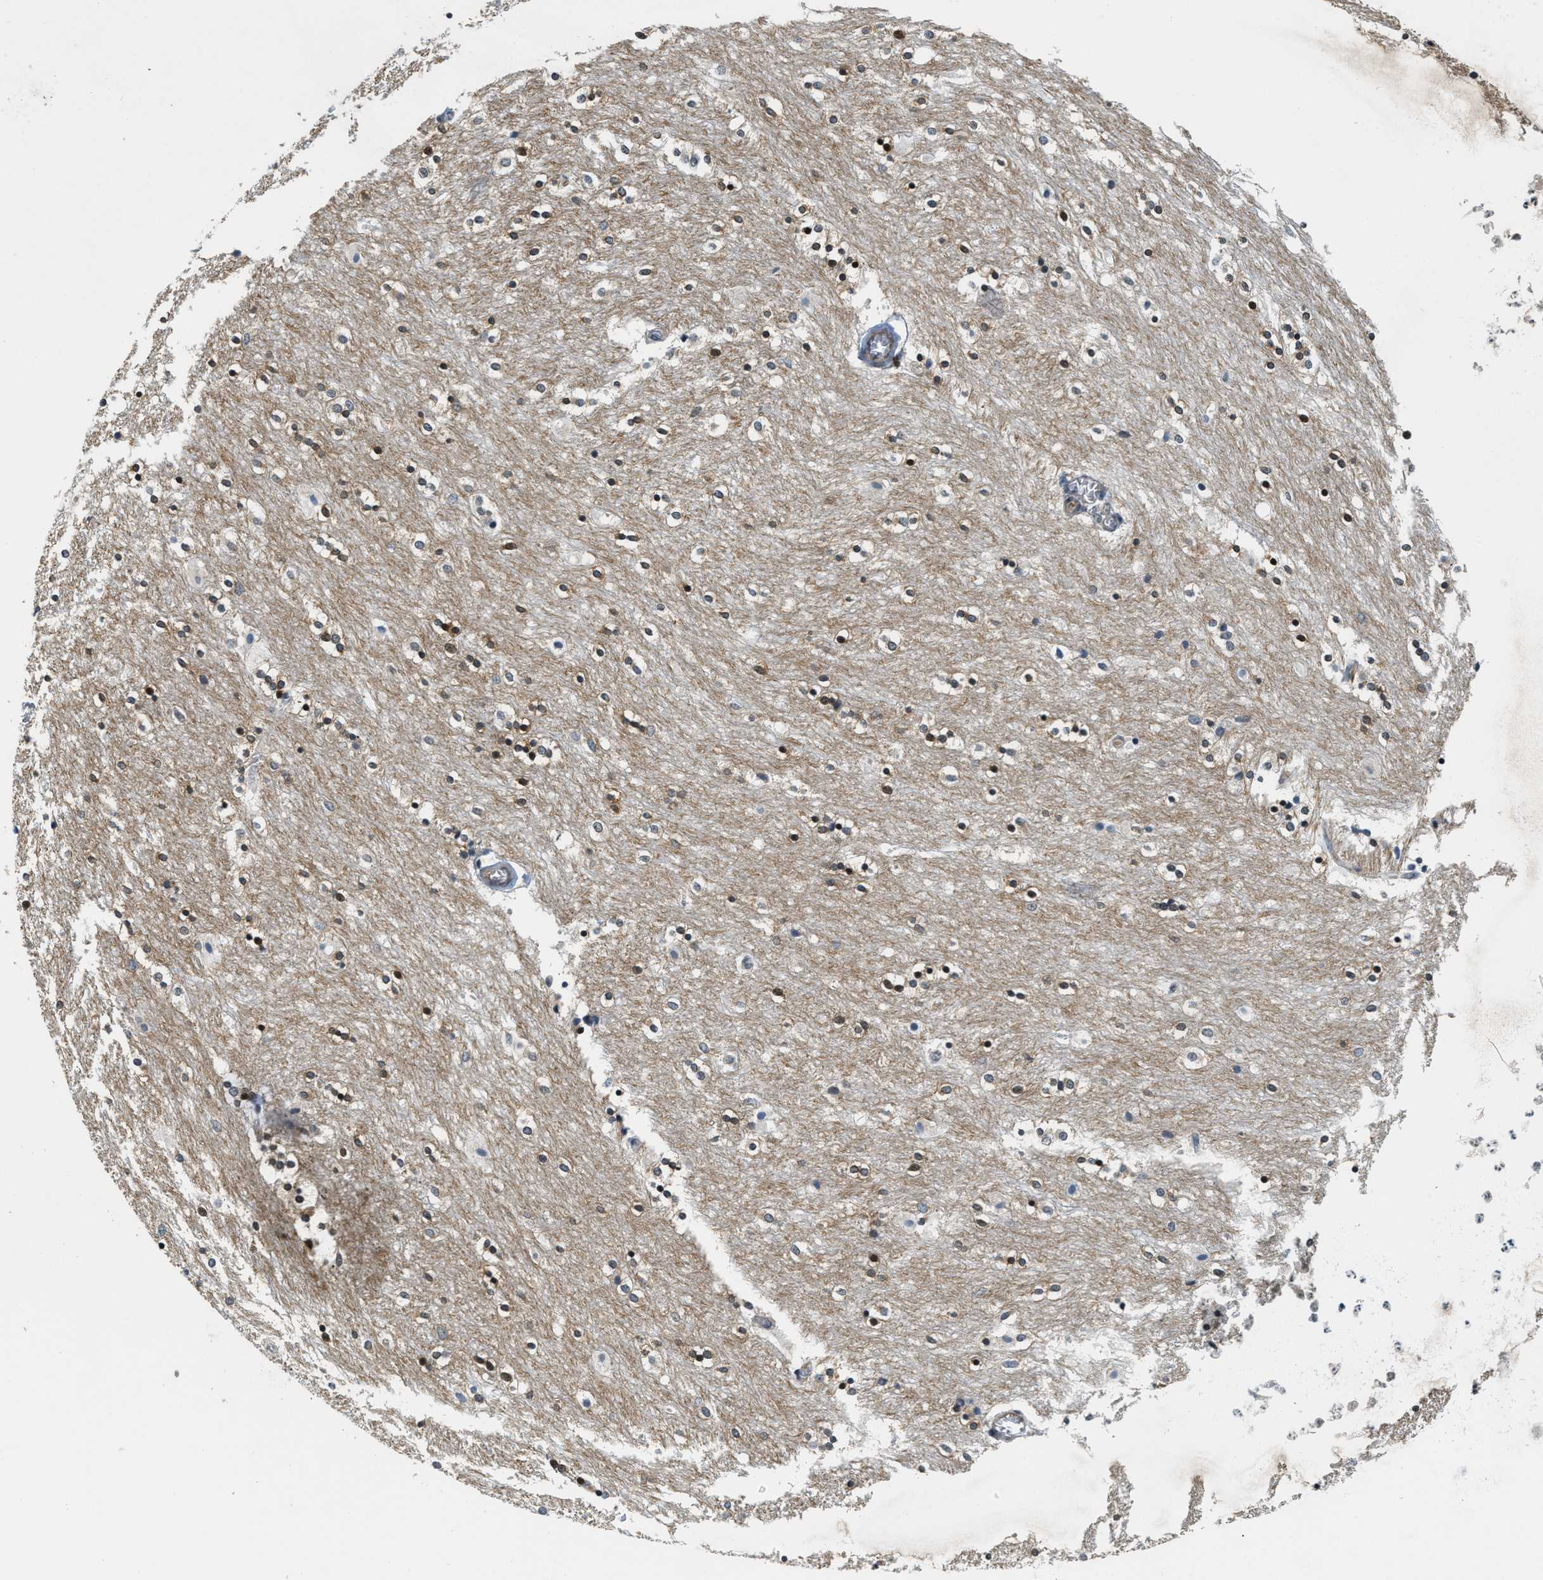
{"staining": {"intensity": "moderate", "quantity": "25%-75%", "location": "nuclear"}, "tissue": "caudate", "cell_type": "Glial cells", "image_type": "normal", "snomed": [{"axis": "morphology", "description": "Normal tissue, NOS"}, {"axis": "topography", "description": "Lateral ventricle wall"}], "caption": "Brown immunohistochemical staining in benign human caudate shows moderate nuclear staining in about 25%-75% of glial cells. (brown staining indicates protein expression, while blue staining denotes nuclei).", "gene": "KMT2A", "patient": {"sex": "female", "age": 54}}